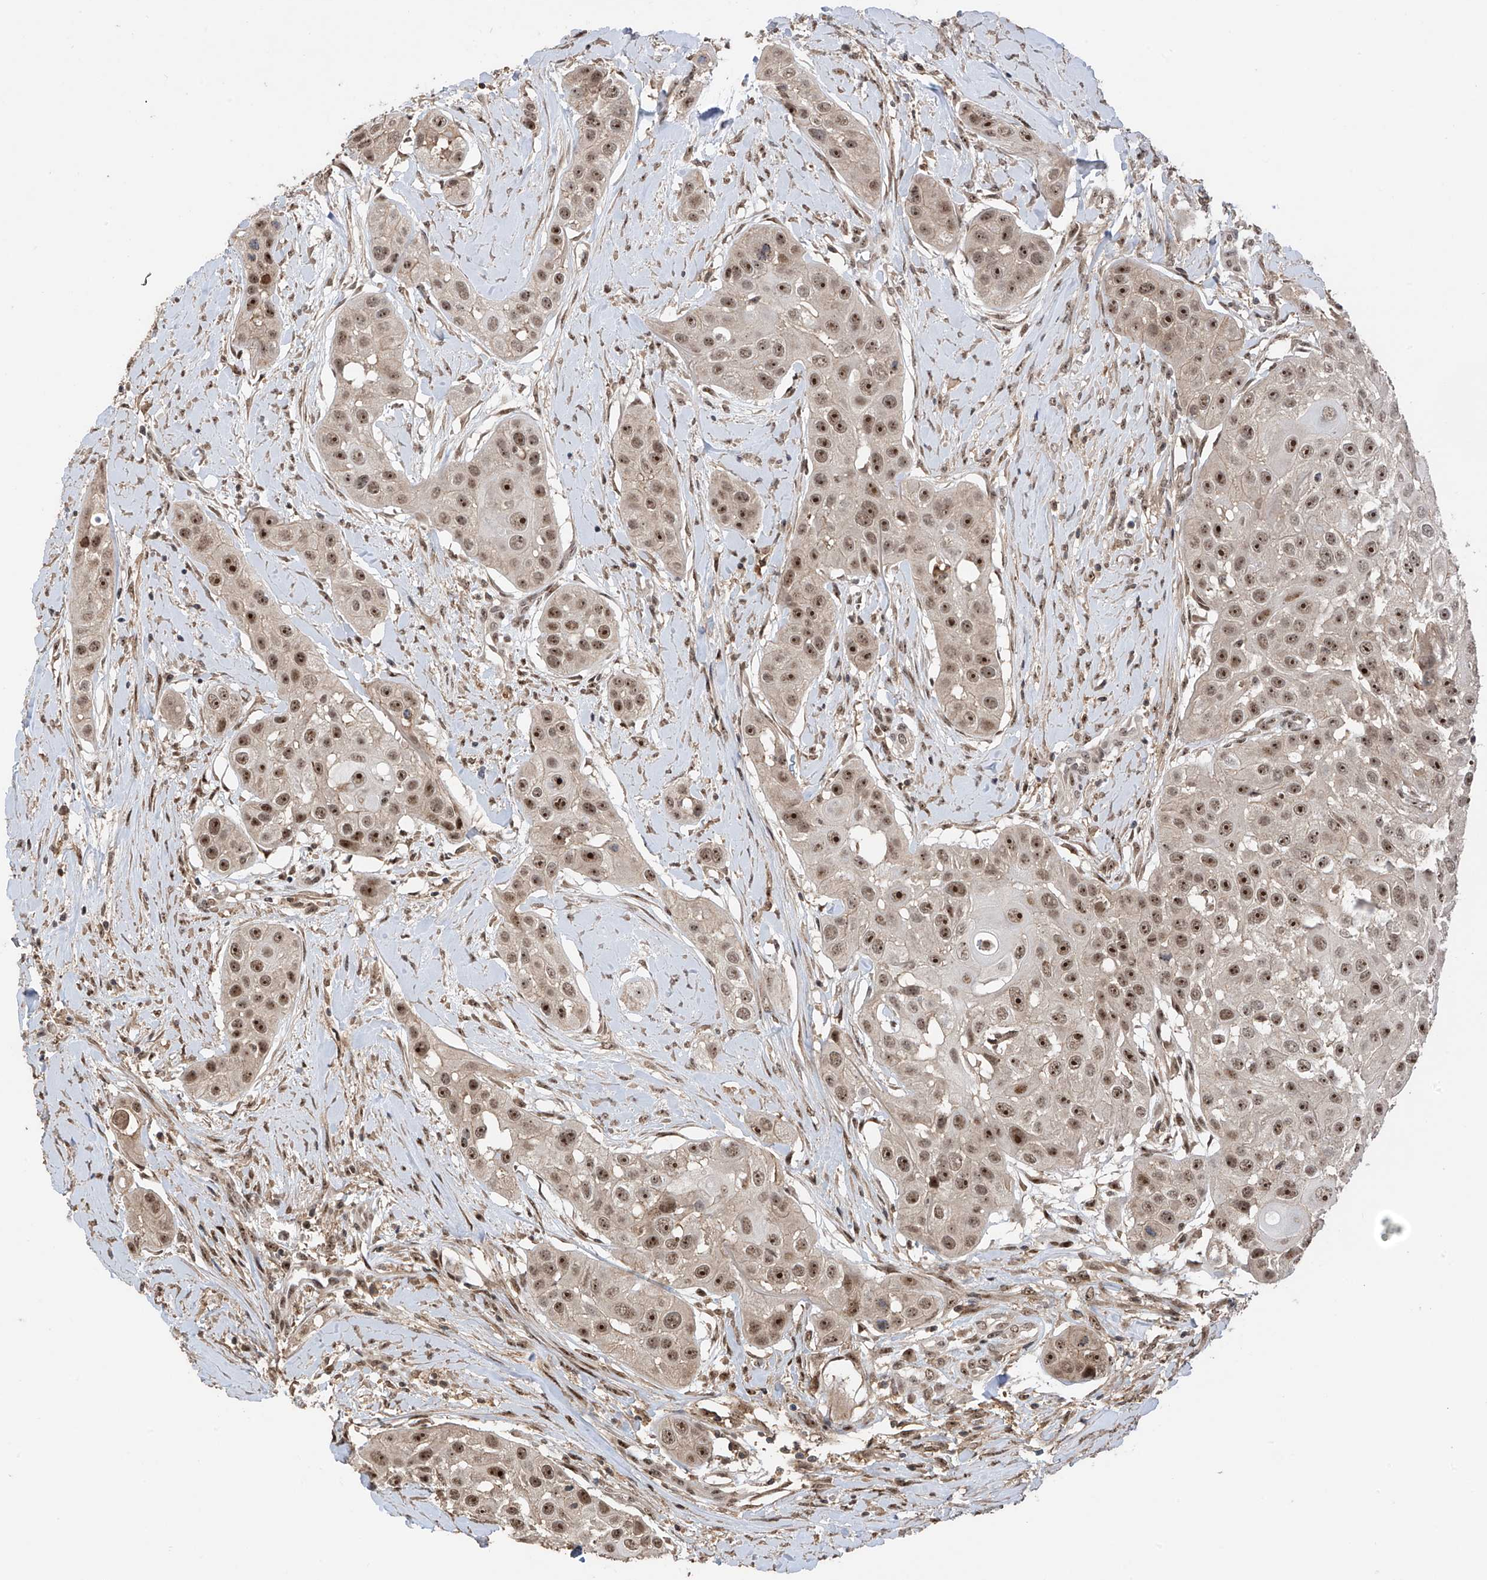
{"staining": {"intensity": "moderate", "quantity": ">75%", "location": "cytoplasmic/membranous,nuclear"}, "tissue": "head and neck cancer", "cell_type": "Tumor cells", "image_type": "cancer", "snomed": [{"axis": "morphology", "description": "Normal tissue, NOS"}, {"axis": "morphology", "description": "Squamous cell carcinoma, NOS"}, {"axis": "topography", "description": "Skeletal muscle"}, {"axis": "topography", "description": "Head-Neck"}], "caption": "Head and neck cancer (squamous cell carcinoma) tissue shows moderate cytoplasmic/membranous and nuclear expression in about >75% of tumor cells, visualized by immunohistochemistry. The staining was performed using DAB to visualize the protein expression in brown, while the nuclei were stained in blue with hematoxylin (Magnification: 20x).", "gene": "C1orf131", "patient": {"sex": "male", "age": 51}}